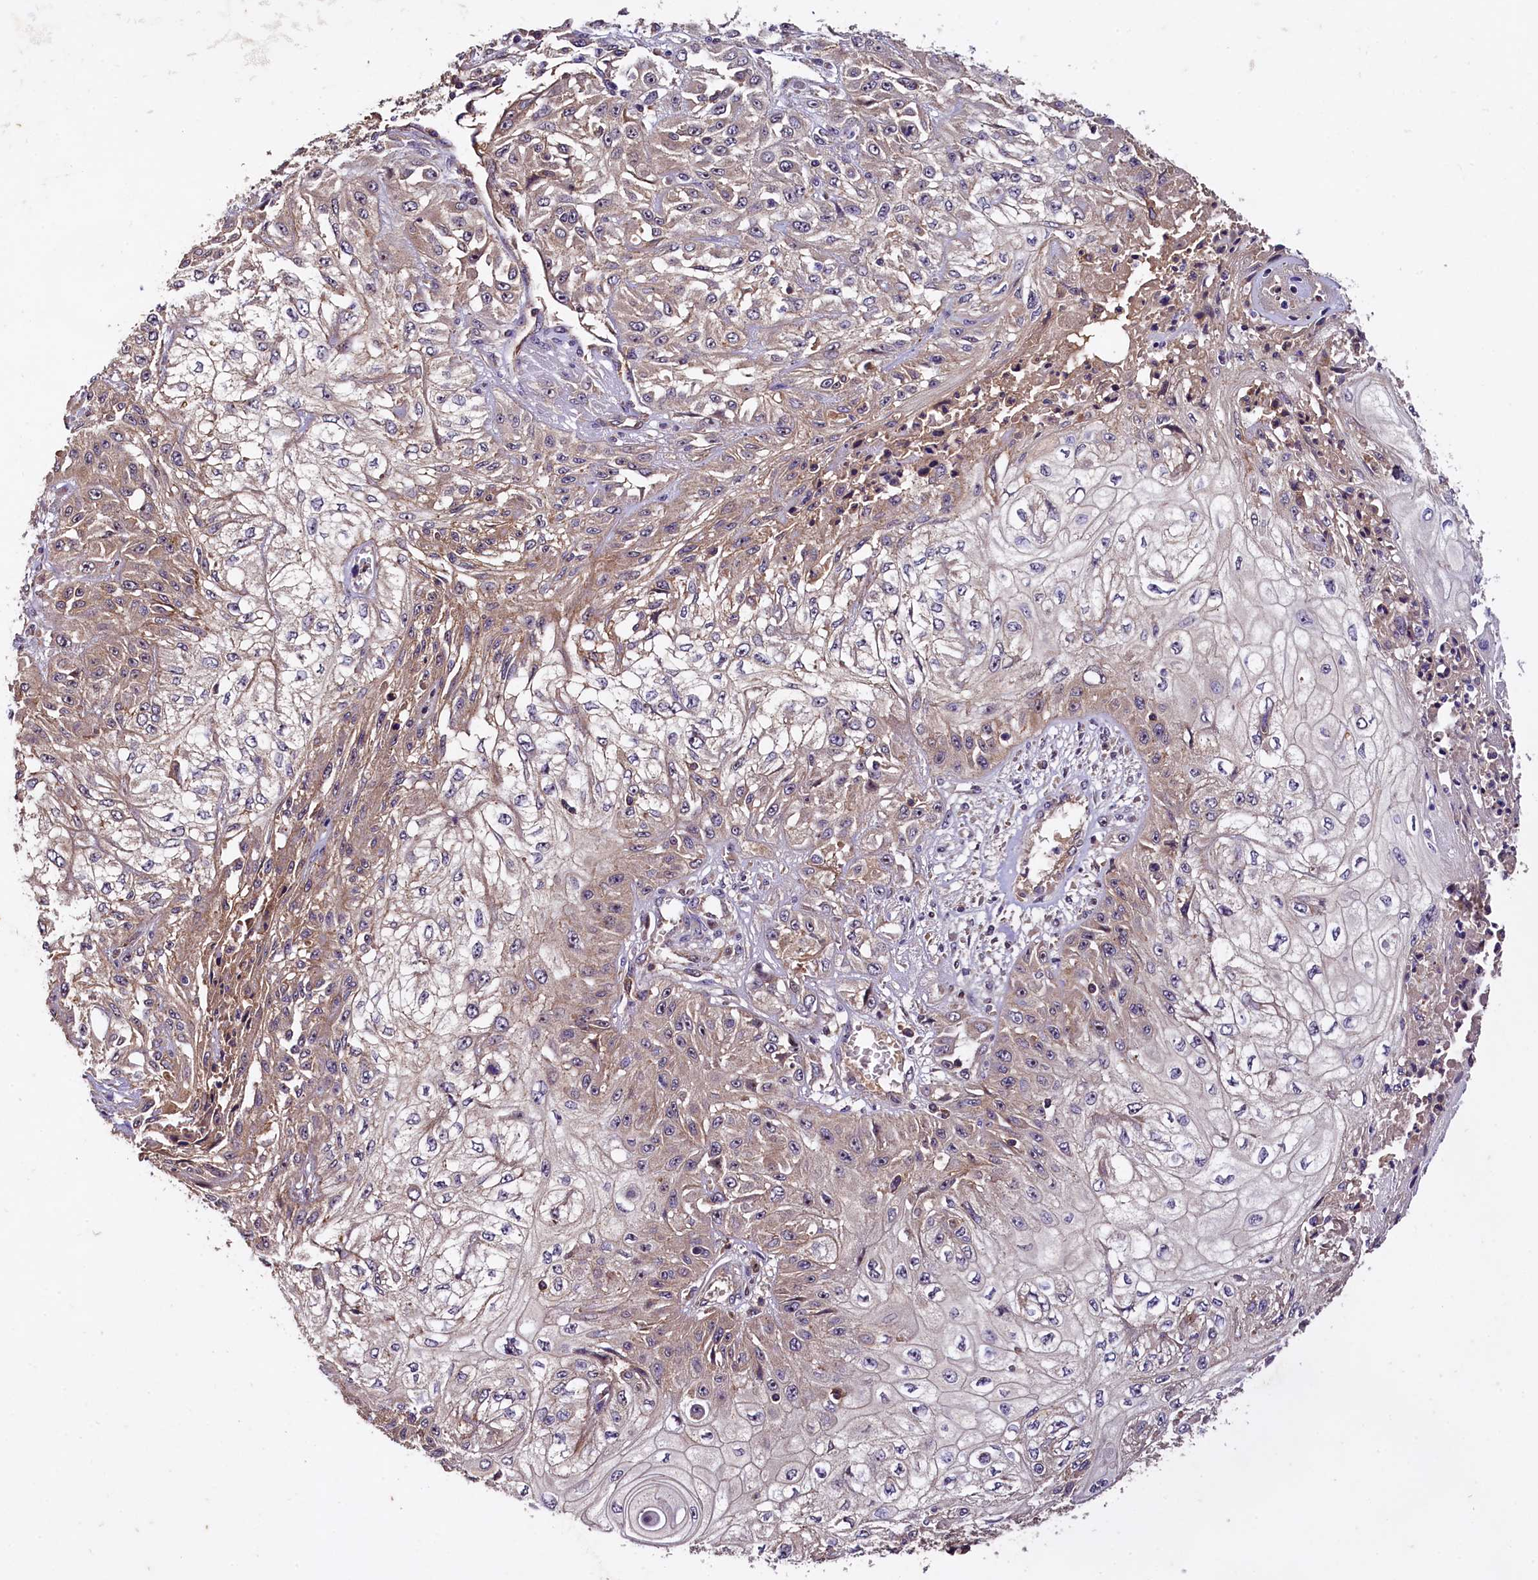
{"staining": {"intensity": "weak", "quantity": "25%-75%", "location": "cytoplasmic/membranous"}, "tissue": "skin cancer", "cell_type": "Tumor cells", "image_type": "cancer", "snomed": [{"axis": "morphology", "description": "Squamous cell carcinoma, NOS"}, {"axis": "morphology", "description": "Squamous cell carcinoma, metastatic, NOS"}, {"axis": "topography", "description": "Skin"}, {"axis": "topography", "description": "Lymph node"}], "caption": "Skin cancer (metastatic squamous cell carcinoma) stained with a protein marker demonstrates weak staining in tumor cells.", "gene": "PLXNB1", "patient": {"sex": "male", "age": 75}}